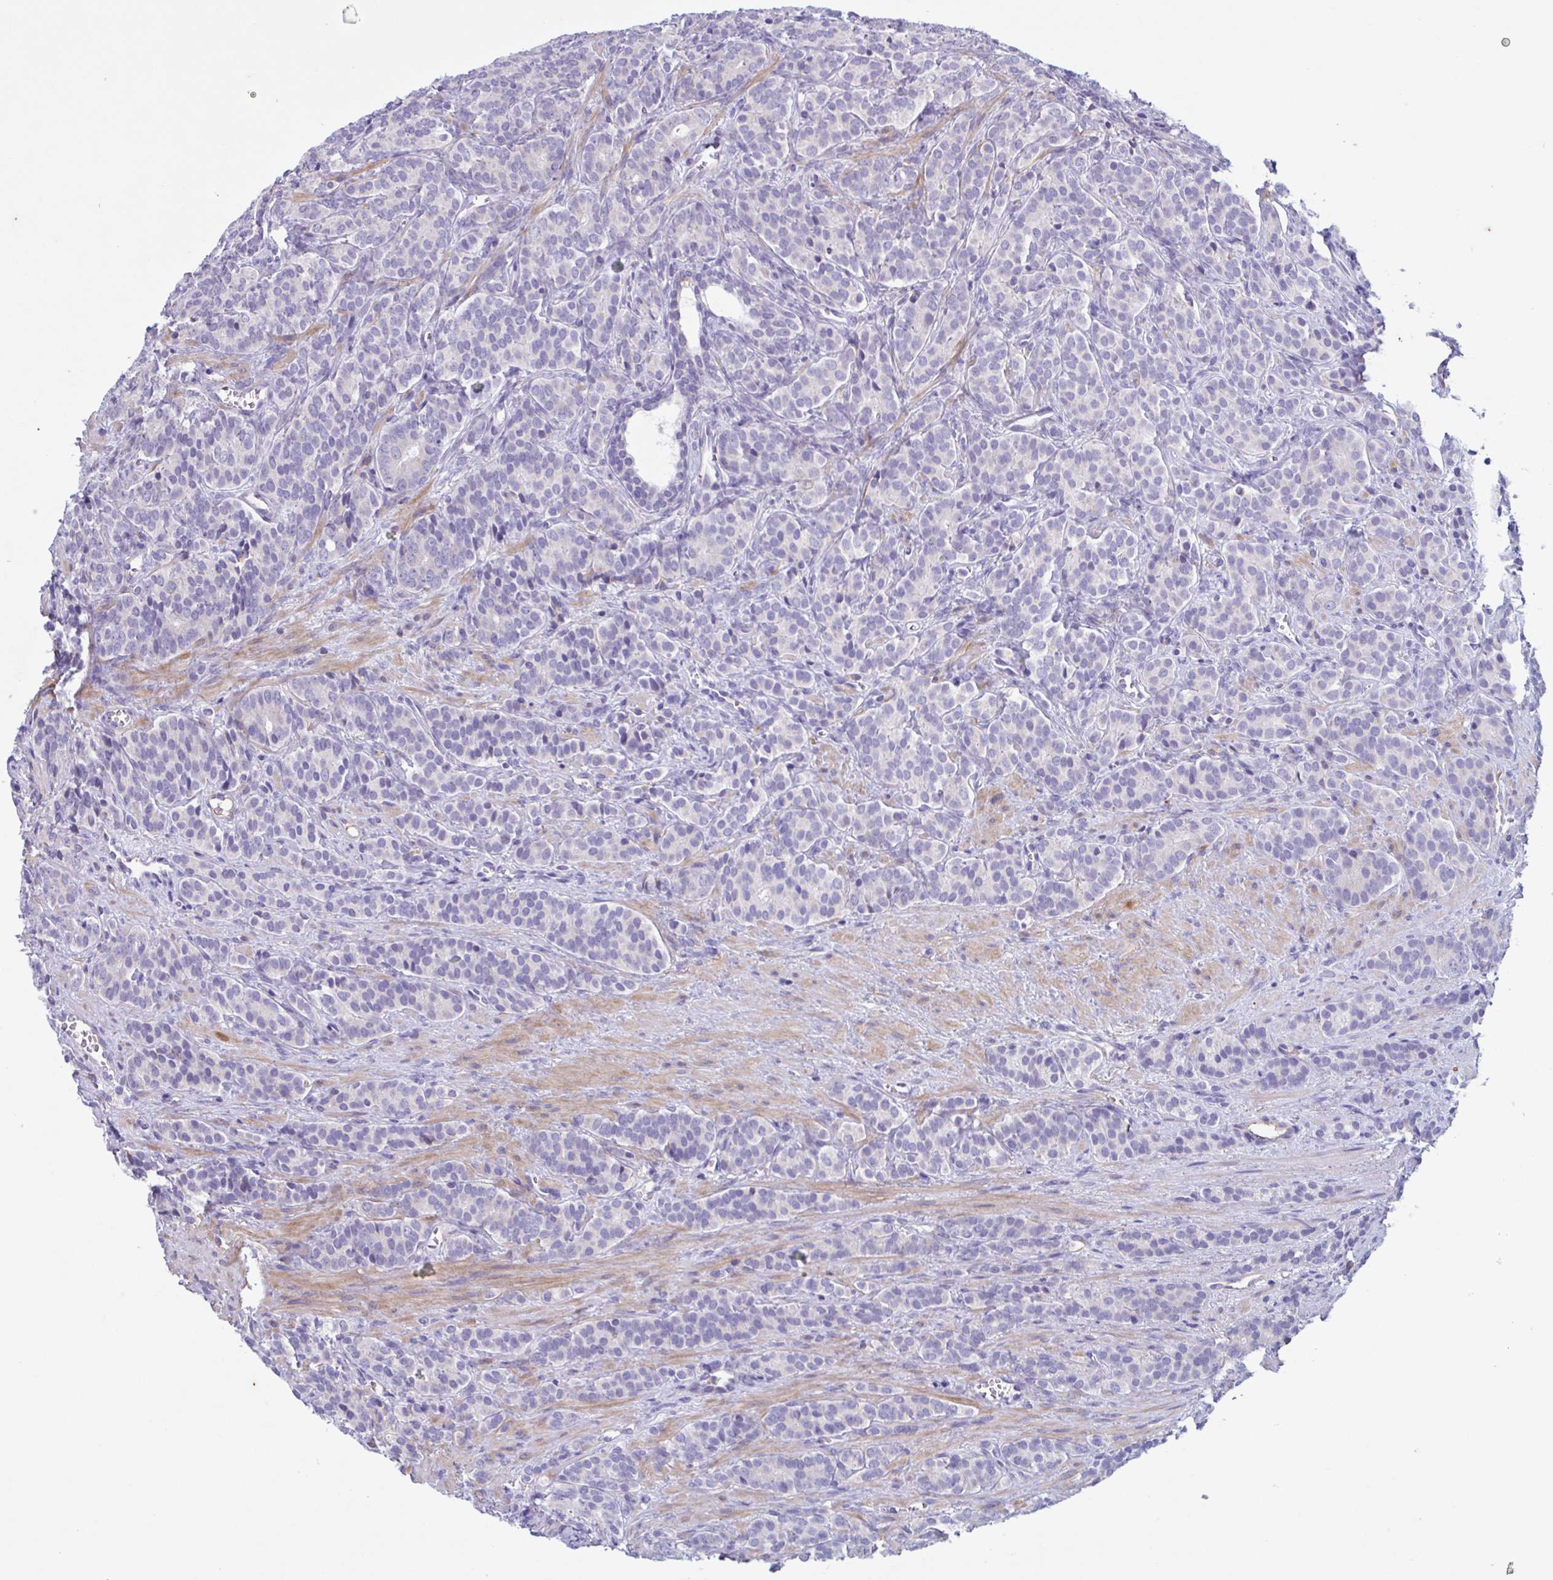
{"staining": {"intensity": "negative", "quantity": "none", "location": "none"}, "tissue": "prostate cancer", "cell_type": "Tumor cells", "image_type": "cancer", "snomed": [{"axis": "morphology", "description": "Adenocarcinoma, High grade"}, {"axis": "topography", "description": "Prostate"}], "caption": "Tumor cells are negative for protein expression in human prostate cancer. (Stains: DAB immunohistochemistry (IHC) with hematoxylin counter stain, Microscopy: brightfield microscopy at high magnification).", "gene": "F13B", "patient": {"sex": "male", "age": 84}}